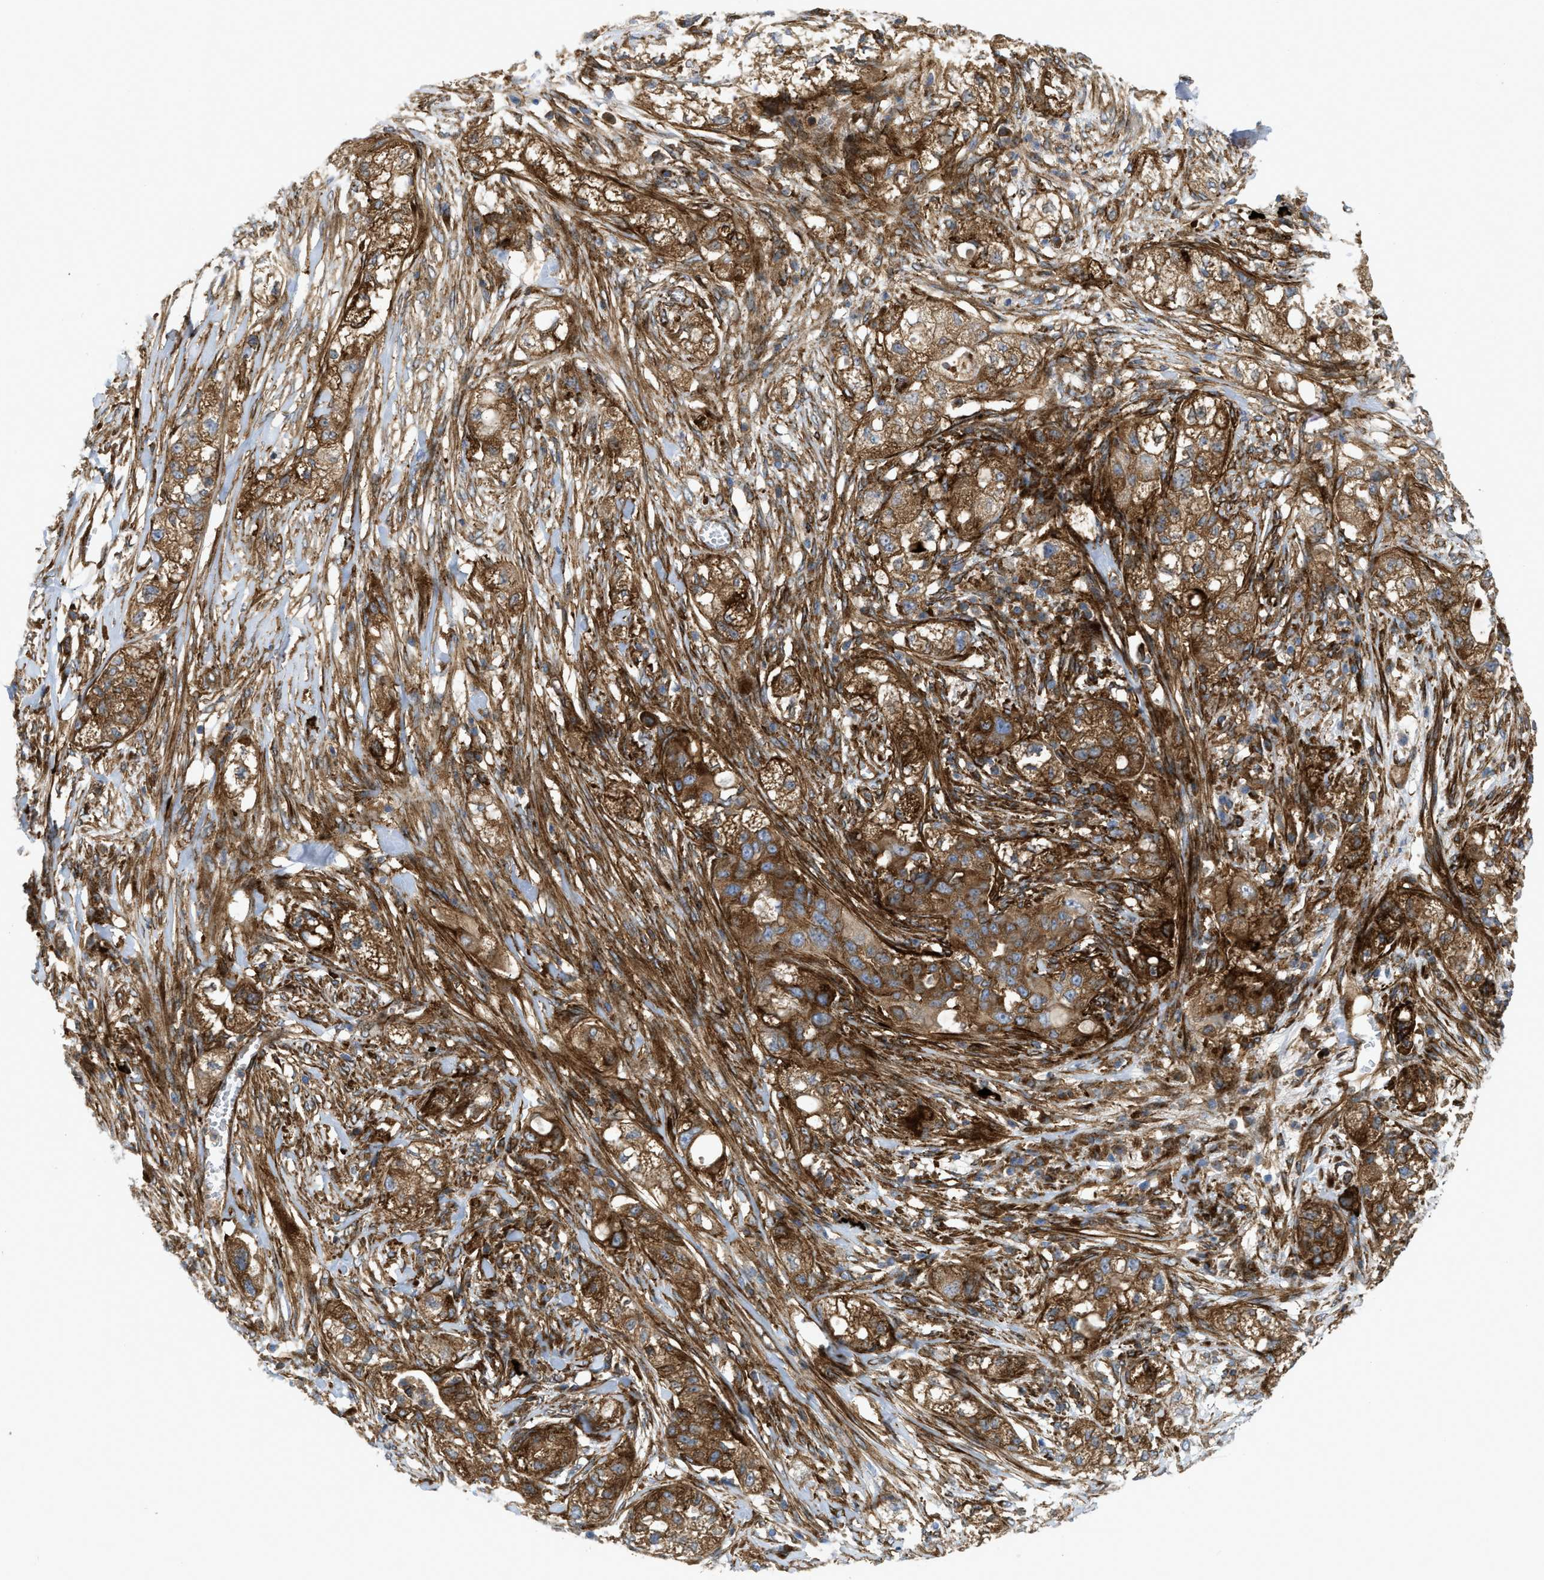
{"staining": {"intensity": "strong", "quantity": ">75%", "location": "cytoplasmic/membranous"}, "tissue": "pancreatic cancer", "cell_type": "Tumor cells", "image_type": "cancer", "snomed": [{"axis": "morphology", "description": "Adenocarcinoma, NOS"}, {"axis": "topography", "description": "Pancreas"}], "caption": "Adenocarcinoma (pancreatic) was stained to show a protein in brown. There is high levels of strong cytoplasmic/membranous staining in approximately >75% of tumor cells. (DAB (3,3'-diaminobenzidine) = brown stain, brightfield microscopy at high magnification).", "gene": "PICALM", "patient": {"sex": "female", "age": 78}}